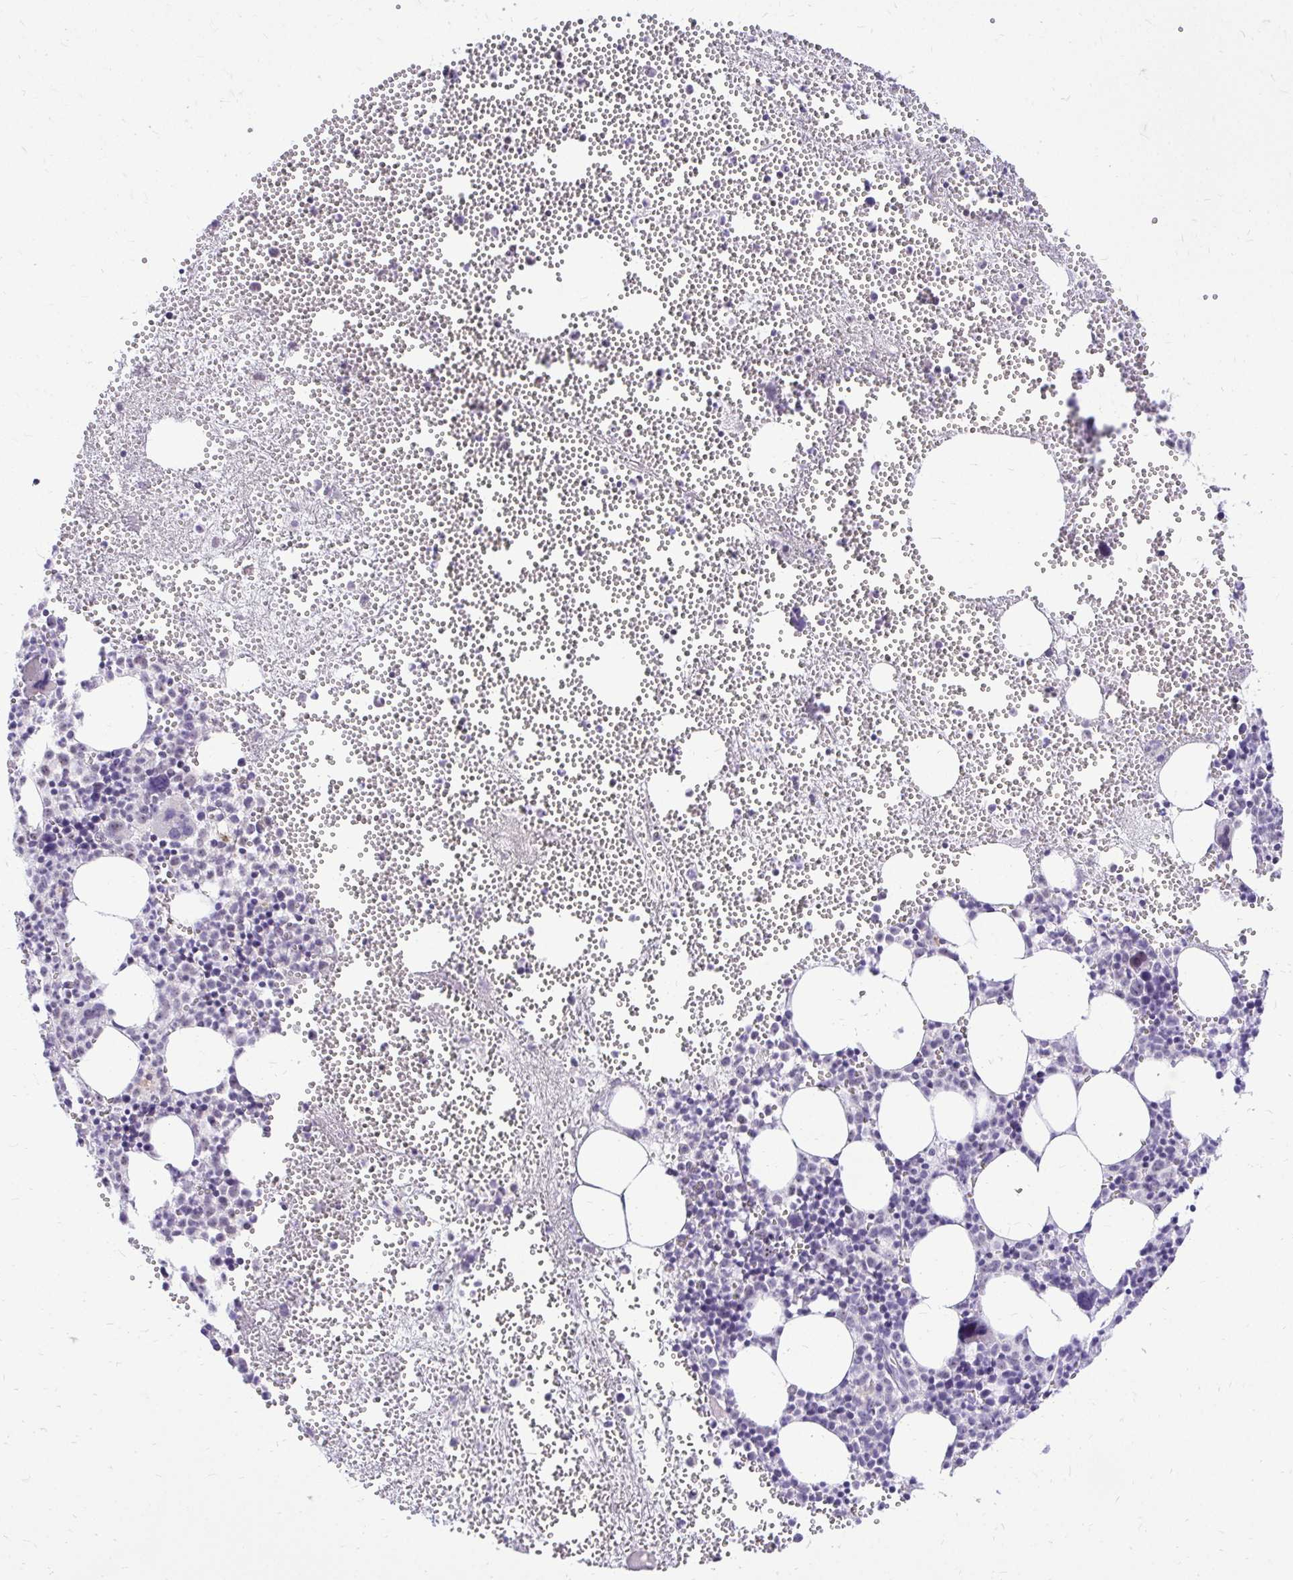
{"staining": {"intensity": "negative", "quantity": "none", "location": "none"}, "tissue": "bone marrow", "cell_type": "Hematopoietic cells", "image_type": "normal", "snomed": [{"axis": "morphology", "description": "Normal tissue, NOS"}, {"axis": "topography", "description": "Bone marrow"}], "caption": "An image of bone marrow stained for a protein displays no brown staining in hematopoietic cells. (DAB immunohistochemistry with hematoxylin counter stain).", "gene": "NIFK", "patient": {"sex": "female", "age": 57}}